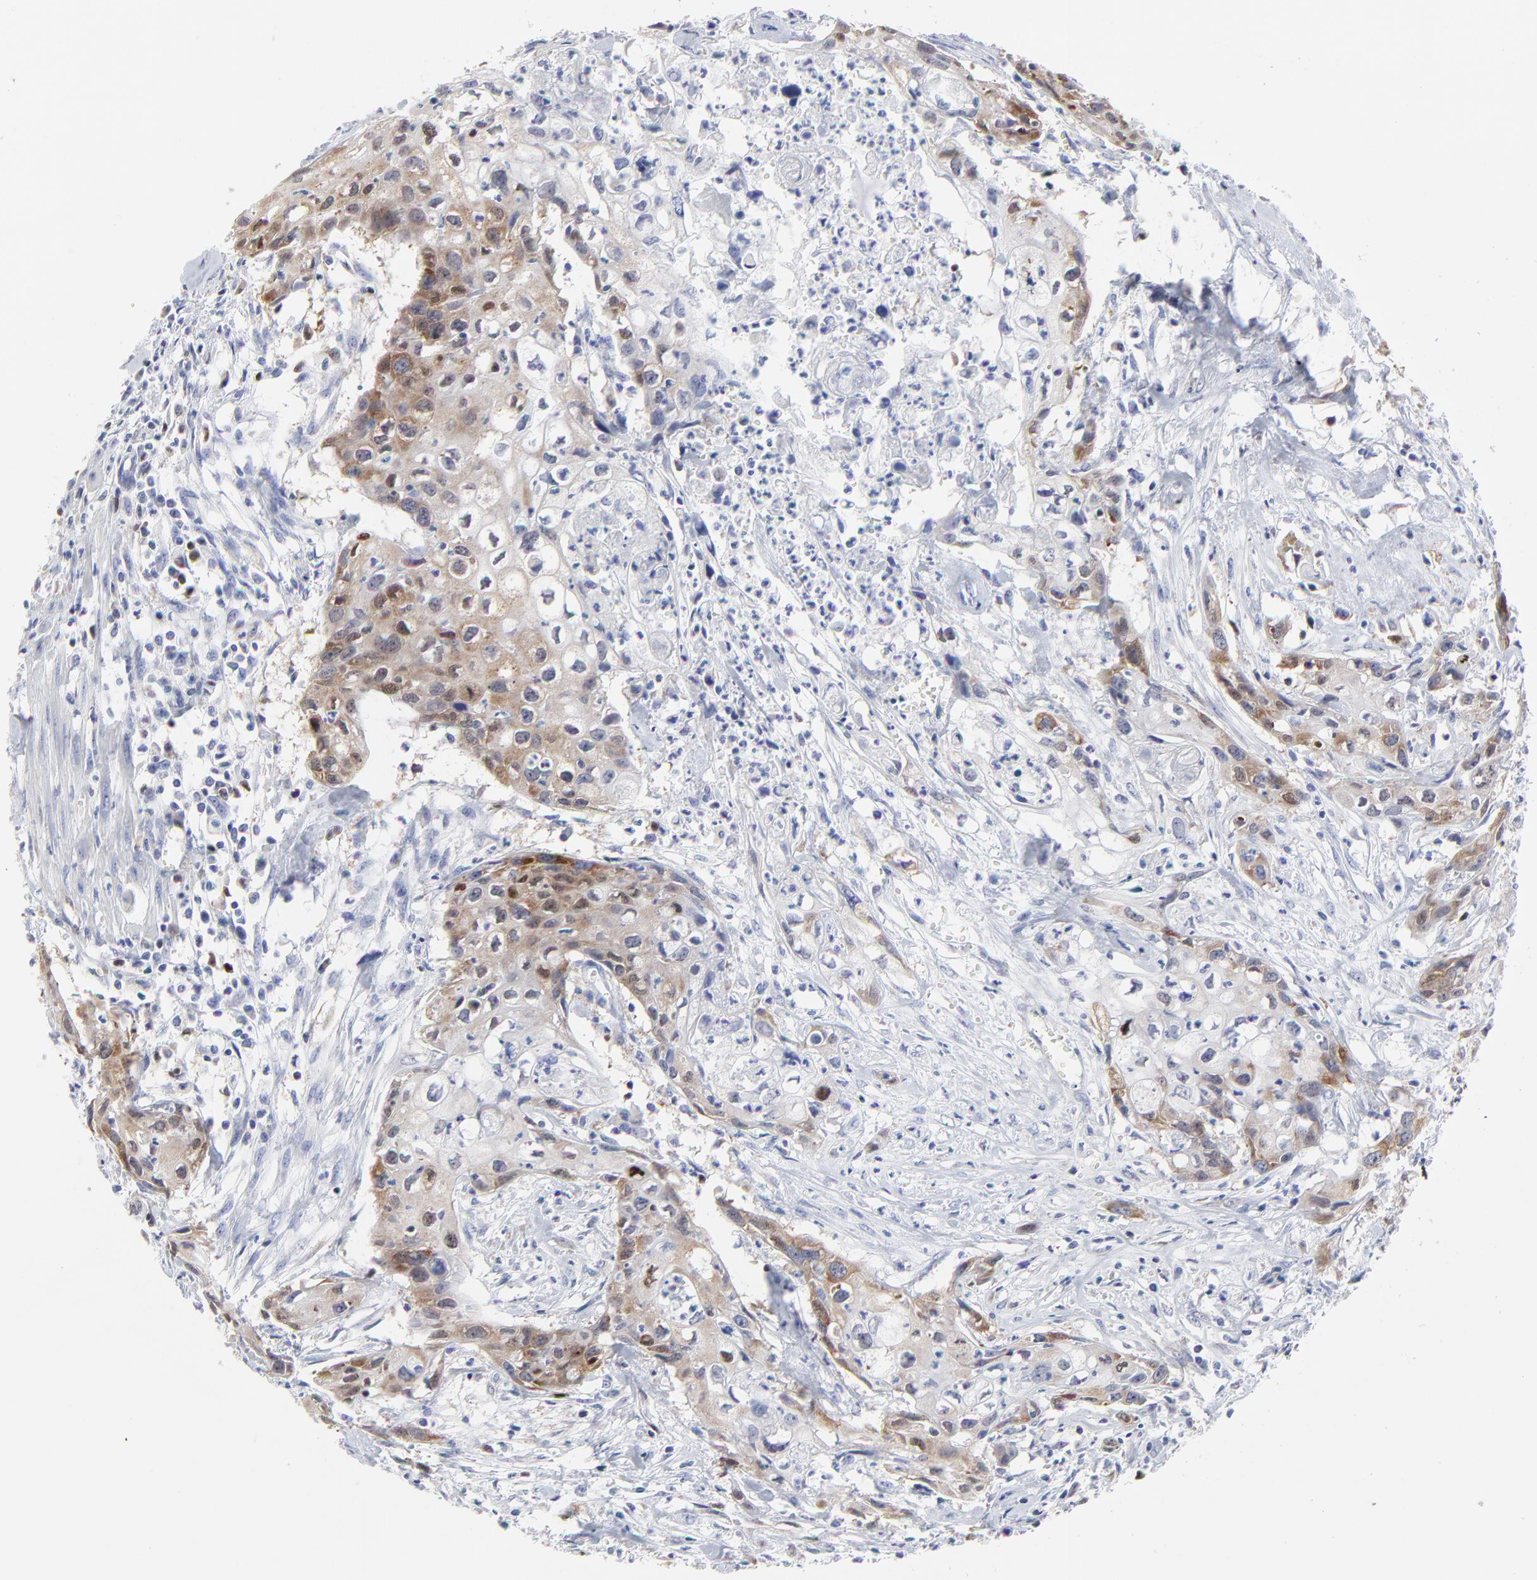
{"staining": {"intensity": "moderate", "quantity": ">75%", "location": "cytoplasmic/membranous,nuclear"}, "tissue": "urothelial cancer", "cell_type": "Tumor cells", "image_type": "cancer", "snomed": [{"axis": "morphology", "description": "Urothelial carcinoma, High grade"}, {"axis": "topography", "description": "Urinary bladder"}], "caption": "Immunohistochemistry of human urothelial carcinoma (high-grade) exhibits medium levels of moderate cytoplasmic/membranous and nuclear positivity in approximately >75% of tumor cells.", "gene": "NCAPH", "patient": {"sex": "male", "age": 54}}